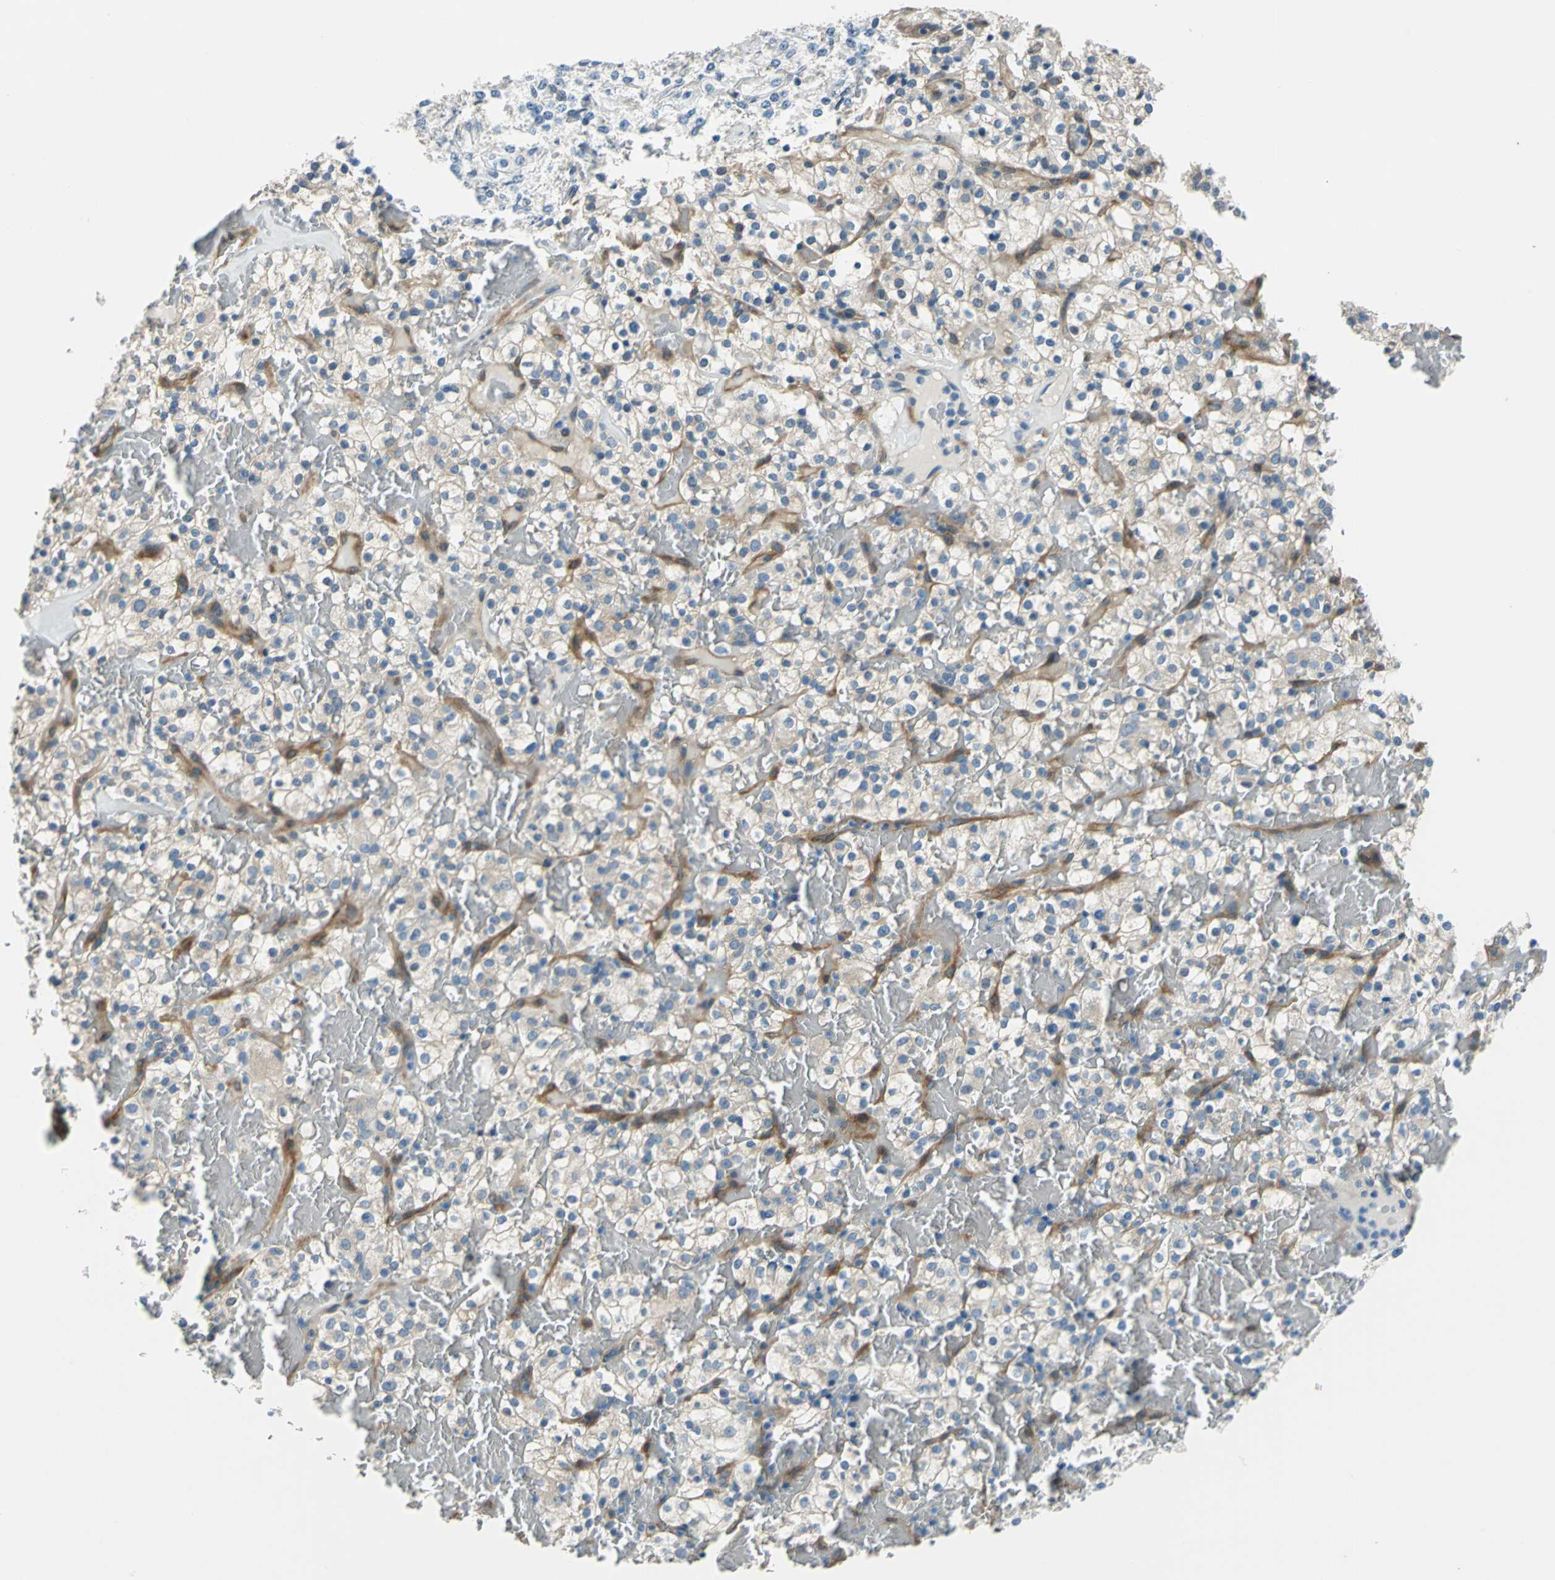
{"staining": {"intensity": "negative", "quantity": "none", "location": "none"}, "tissue": "renal cancer", "cell_type": "Tumor cells", "image_type": "cancer", "snomed": [{"axis": "morphology", "description": "Normal tissue, NOS"}, {"axis": "morphology", "description": "Adenocarcinoma, NOS"}, {"axis": "topography", "description": "Kidney"}], "caption": "There is no significant positivity in tumor cells of renal cancer.", "gene": "CDC42EP1", "patient": {"sex": "female", "age": 72}}